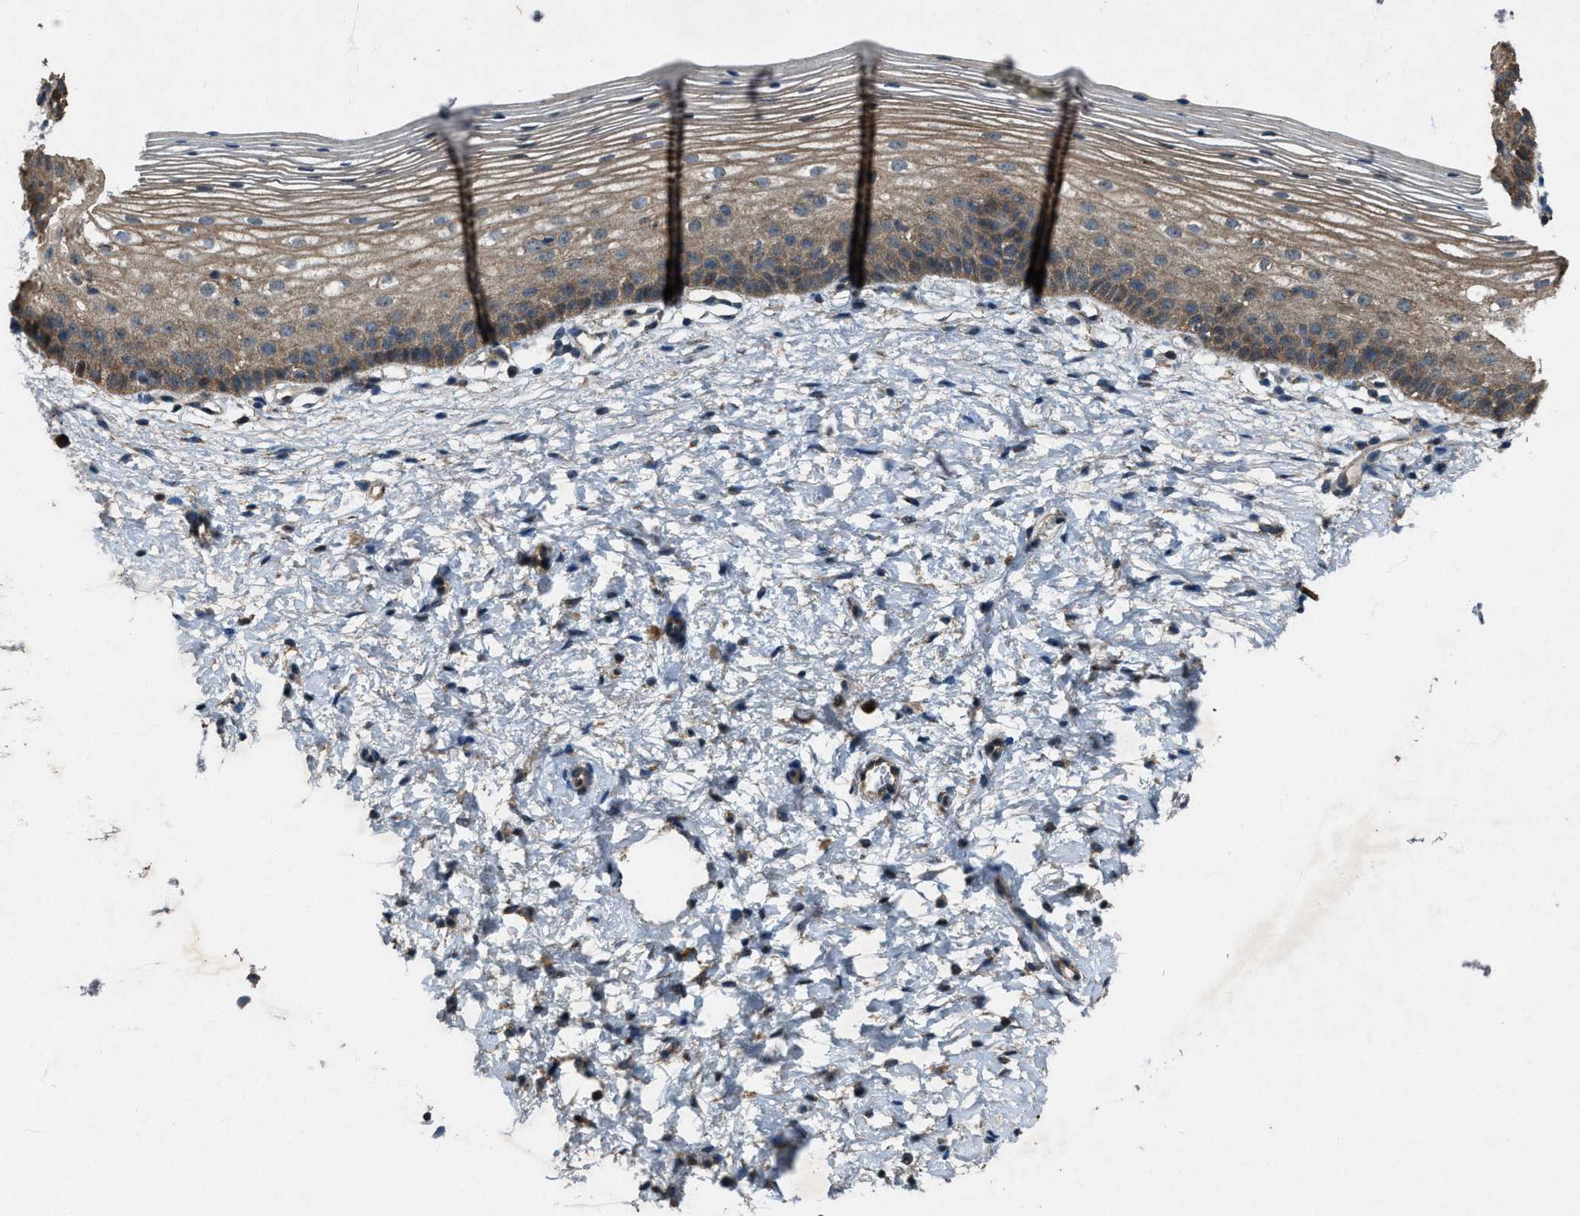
{"staining": {"intensity": "moderate", "quantity": ">75%", "location": "cytoplasmic/membranous"}, "tissue": "cervix", "cell_type": "Glandular cells", "image_type": "normal", "snomed": [{"axis": "morphology", "description": "Normal tissue, NOS"}, {"axis": "topography", "description": "Cervix"}], "caption": "IHC of unremarkable human cervix reveals medium levels of moderate cytoplasmic/membranous positivity in about >75% of glandular cells. (DAB IHC with brightfield microscopy, high magnification).", "gene": "PDP2", "patient": {"sex": "female", "age": 72}}